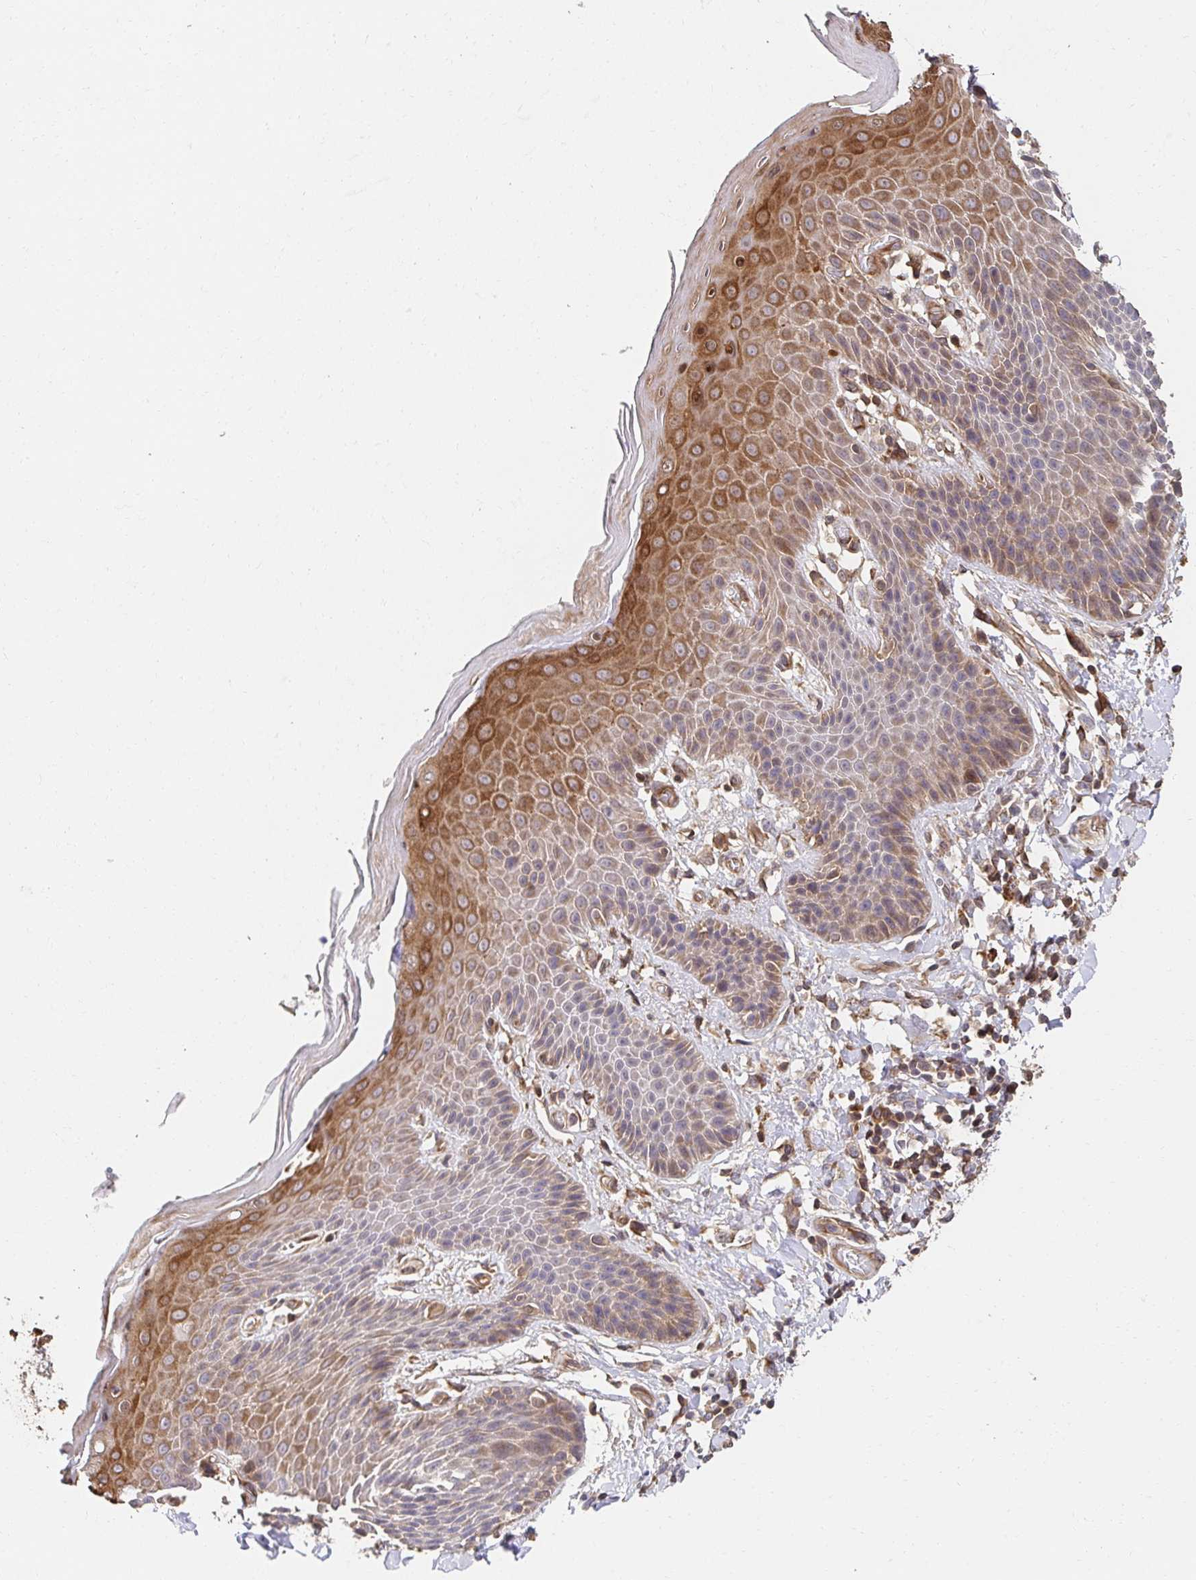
{"staining": {"intensity": "moderate", "quantity": "25%-75%", "location": "cytoplasmic/membranous"}, "tissue": "skin", "cell_type": "Epidermal cells", "image_type": "normal", "snomed": [{"axis": "morphology", "description": "Normal tissue, NOS"}, {"axis": "topography", "description": "Anal"}, {"axis": "topography", "description": "Peripheral nerve tissue"}], "caption": "A high-resolution micrograph shows IHC staining of benign skin, which demonstrates moderate cytoplasmic/membranous expression in approximately 25%-75% of epidermal cells. The staining was performed using DAB (3,3'-diaminobenzidine) to visualize the protein expression in brown, while the nuclei were stained in blue with hematoxylin (Magnification: 20x).", "gene": "APBB1", "patient": {"sex": "male", "age": 51}}